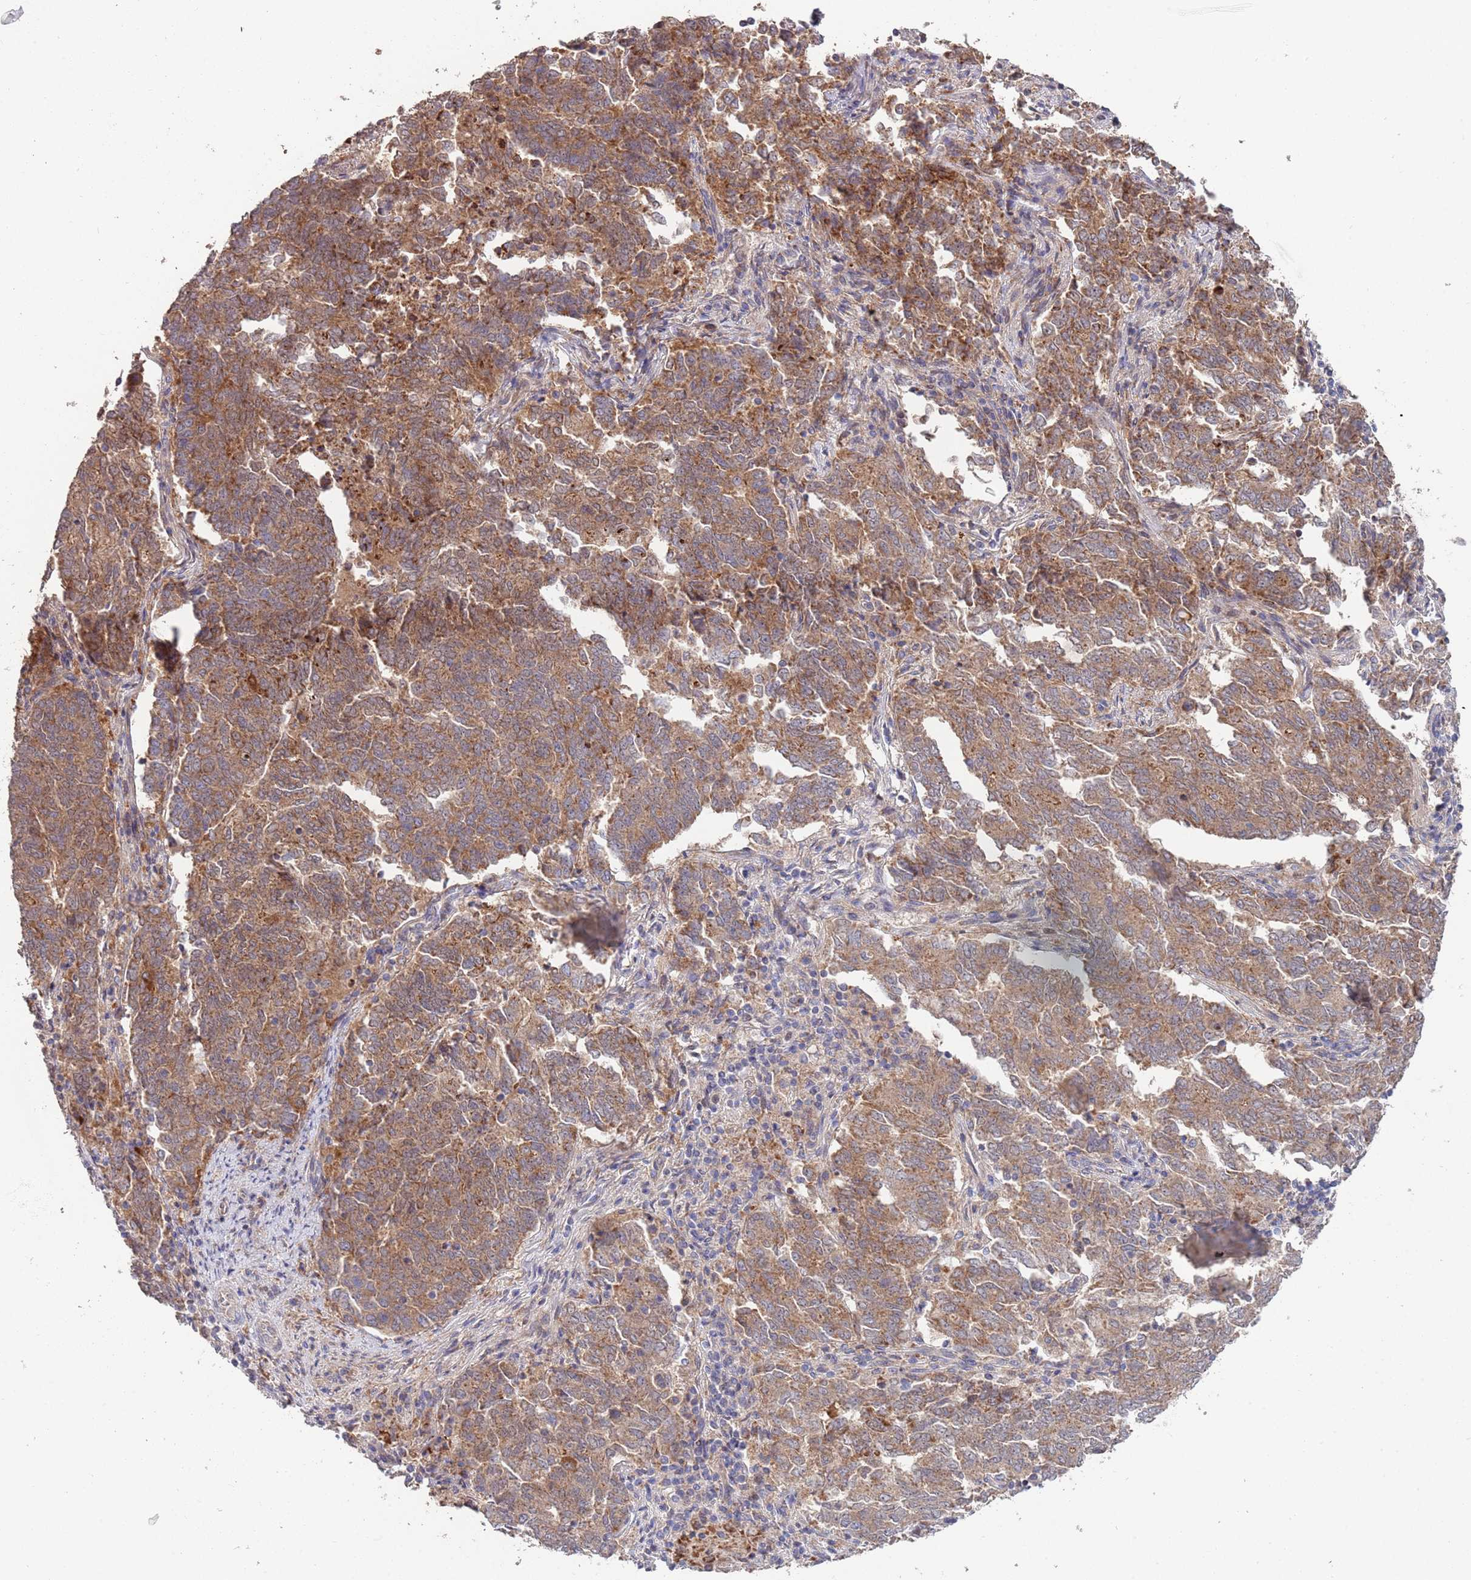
{"staining": {"intensity": "moderate", "quantity": ">75%", "location": "cytoplasmic/membranous"}, "tissue": "endometrial cancer", "cell_type": "Tumor cells", "image_type": "cancer", "snomed": [{"axis": "morphology", "description": "Adenocarcinoma, NOS"}, {"axis": "topography", "description": "Endometrium"}], "caption": "Endometrial cancer was stained to show a protein in brown. There is medium levels of moderate cytoplasmic/membranous staining in about >75% of tumor cells.", "gene": "ABCC10", "patient": {"sex": "female", "age": 80}}